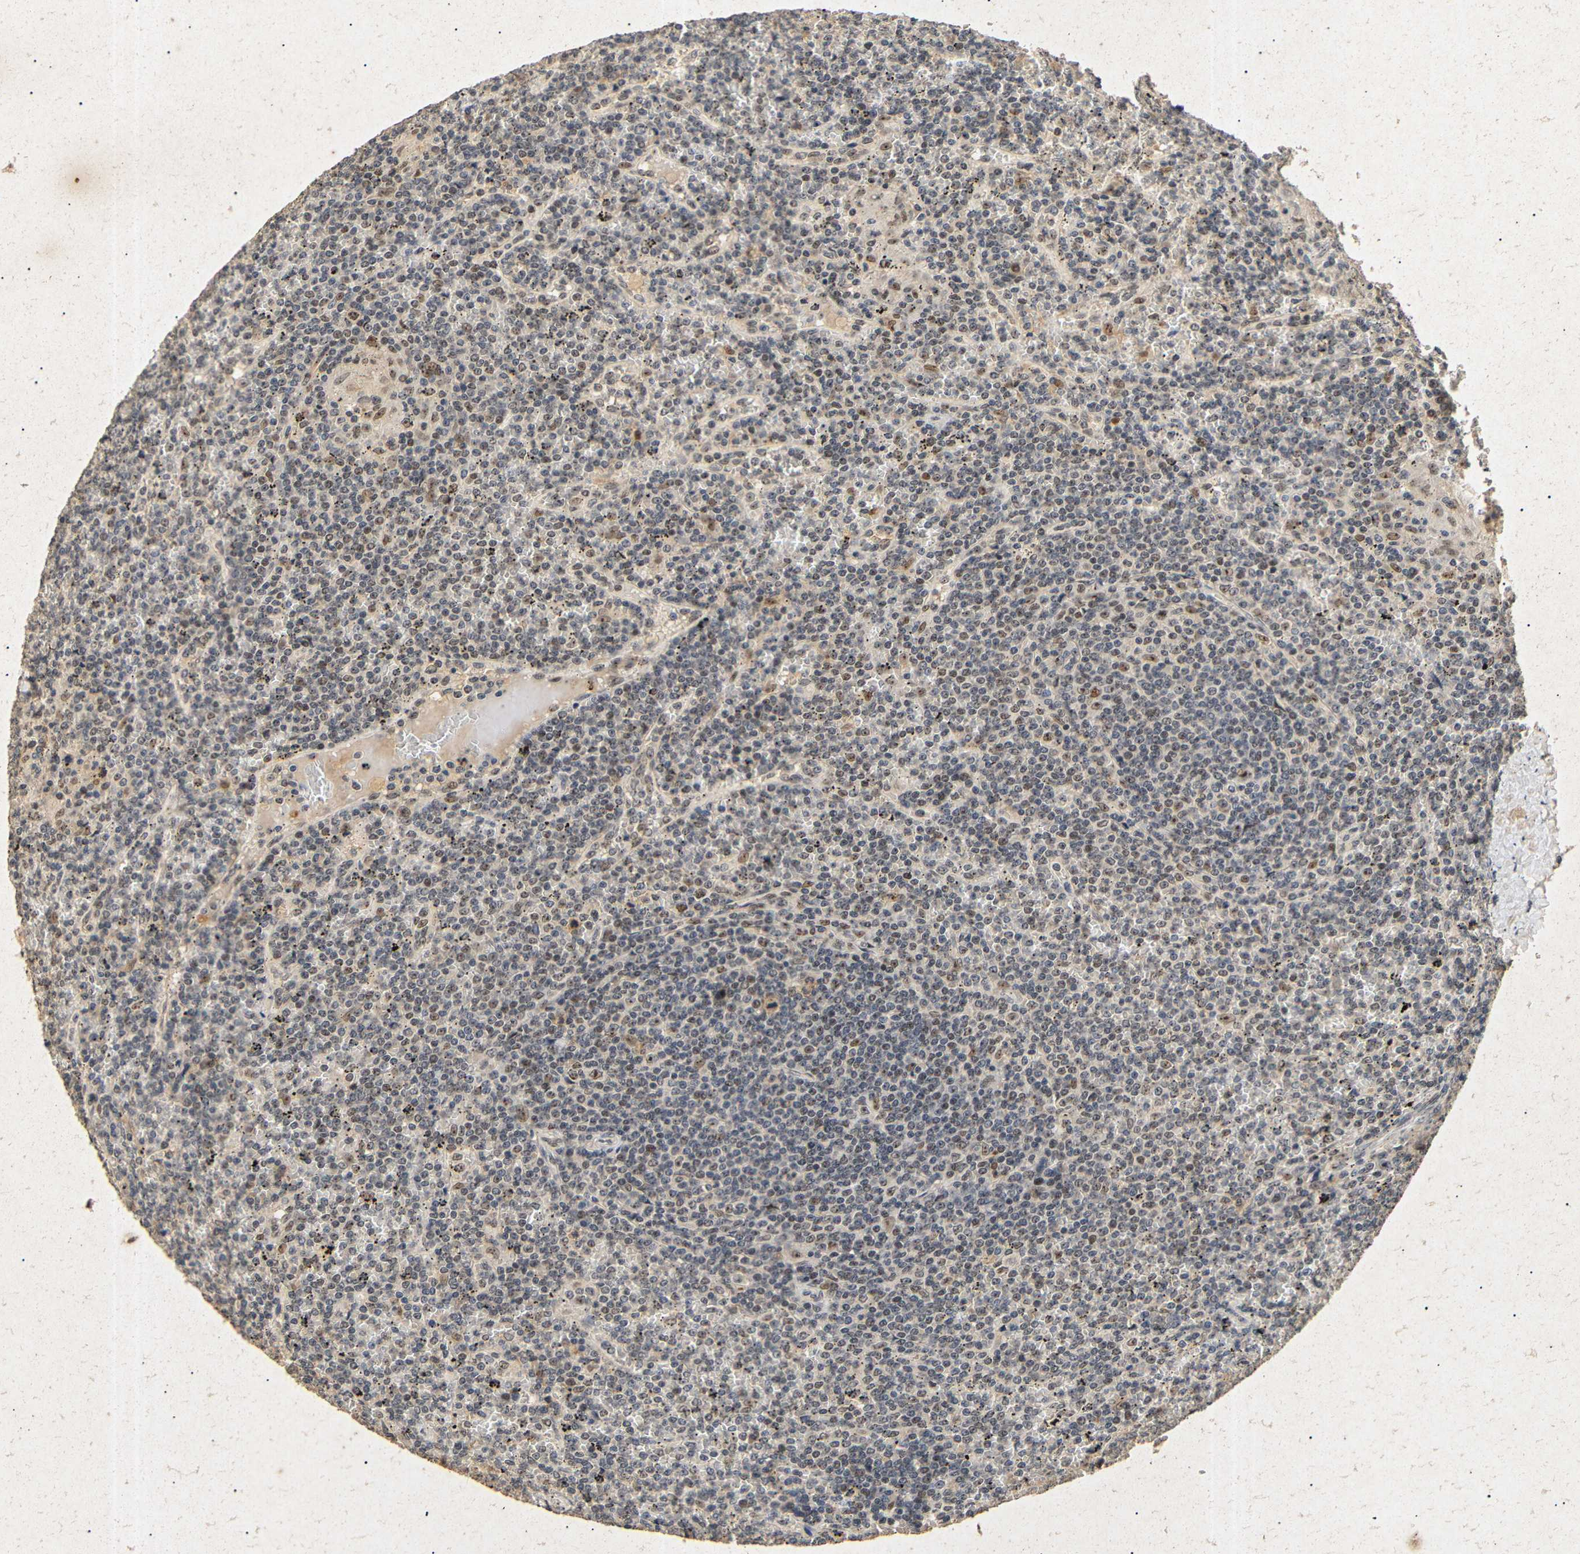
{"staining": {"intensity": "moderate", "quantity": "25%-75%", "location": "nuclear"}, "tissue": "lymphoma", "cell_type": "Tumor cells", "image_type": "cancer", "snomed": [{"axis": "morphology", "description": "Malignant lymphoma, non-Hodgkin's type, Low grade"}, {"axis": "topography", "description": "Spleen"}], "caption": "Malignant lymphoma, non-Hodgkin's type (low-grade) stained with a protein marker shows moderate staining in tumor cells.", "gene": "PARN", "patient": {"sex": "female", "age": 19}}